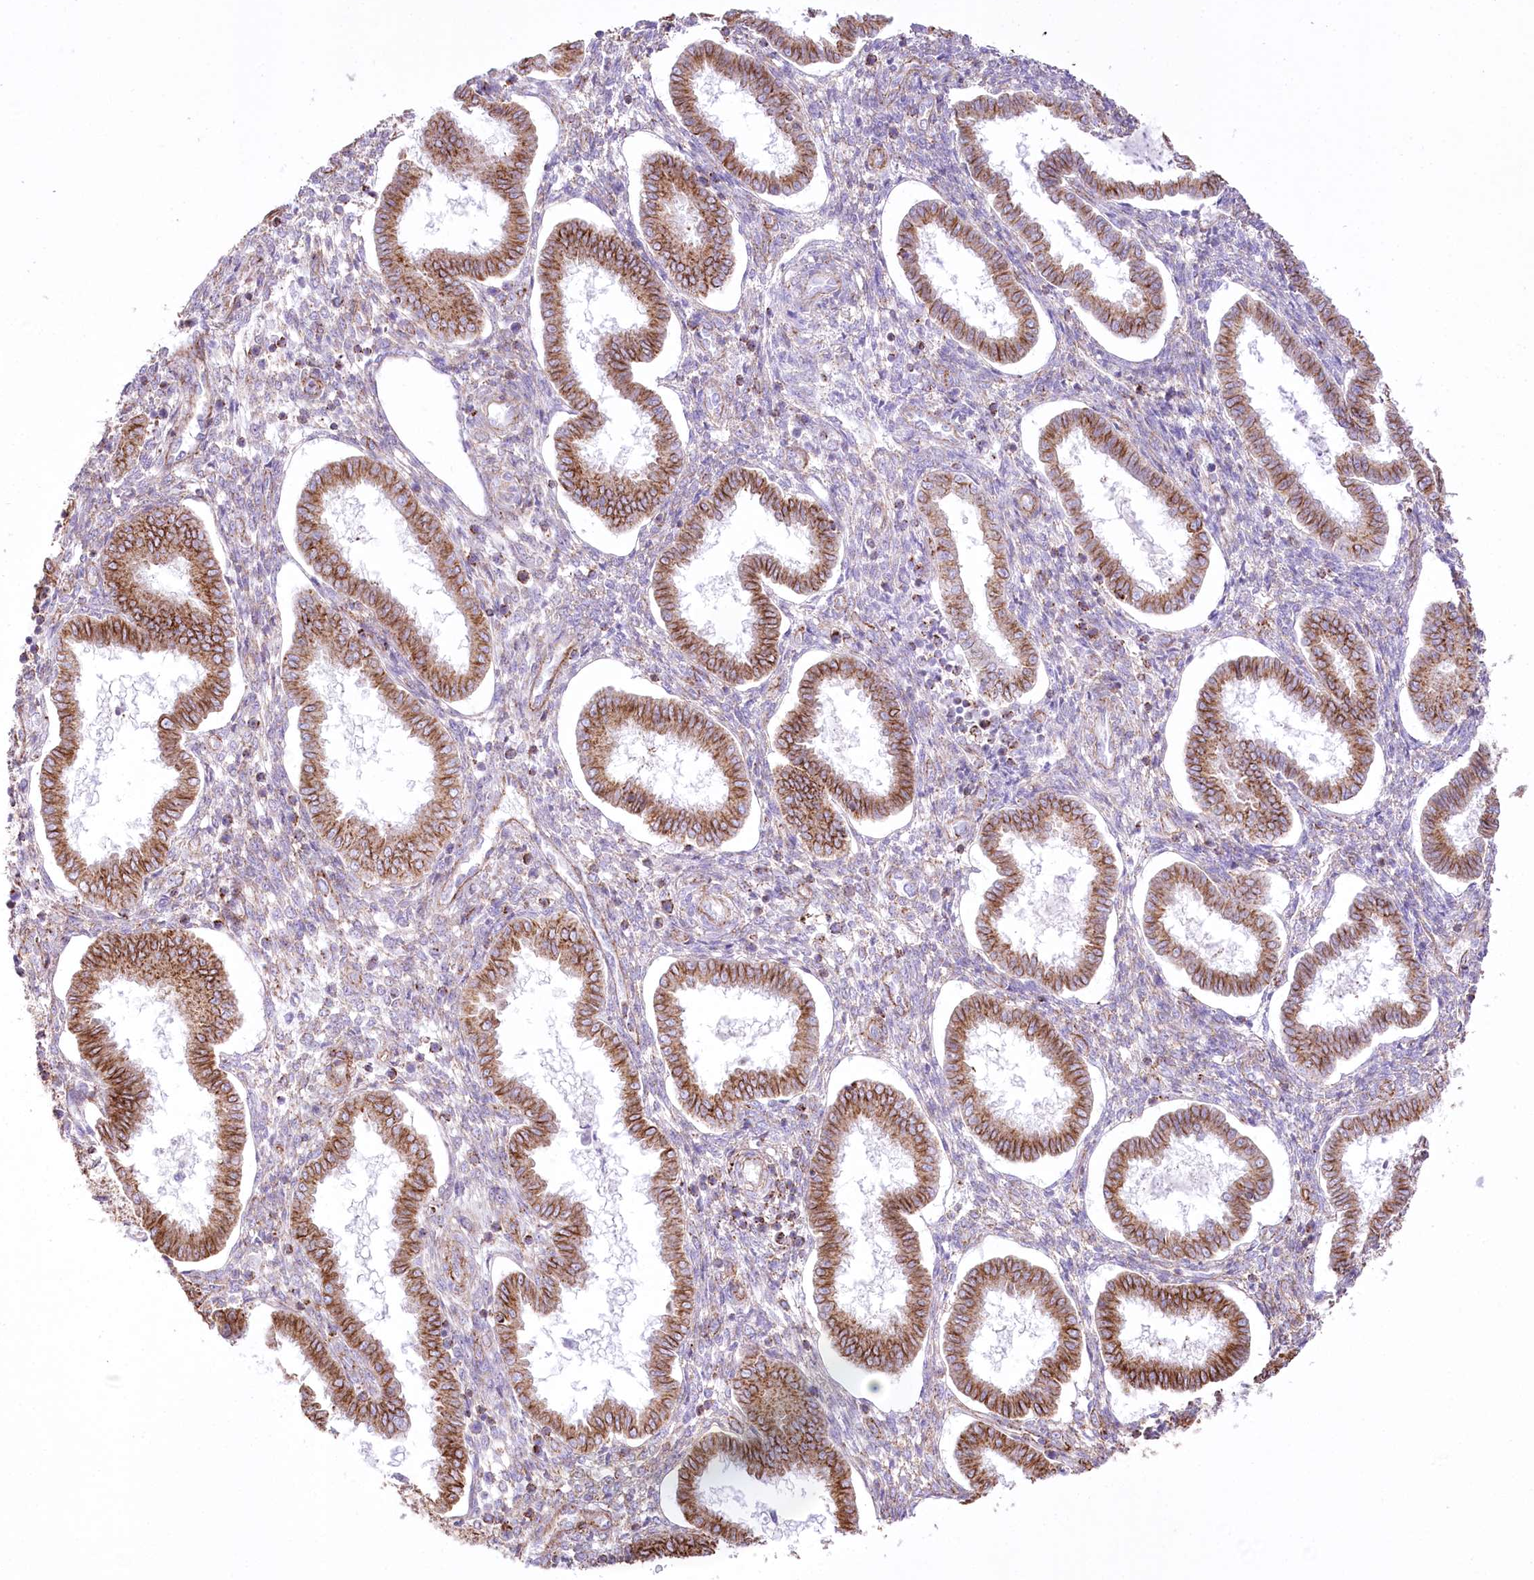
{"staining": {"intensity": "moderate", "quantity": "<25%", "location": "cytoplasmic/membranous"}, "tissue": "endometrium", "cell_type": "Cells in endometrial stroma", "image_type": "normal", "snomed": [{"axis": "morphology", "description": "Normal tissue, NOS"}, {"axis": "topography", "description": "Endometrium"}], "caption": "Immunohistochemical staining of unremarkable human endometrium displays low levels of moderate cytoplasmic/membranous staining in approximately <25% of cells in endometrial stroma. (brown staining indicates protein expression, while blue staining denotes nuclei).", "gene": "FAM216A", "patient": {"sex": "female", "age": 24}}